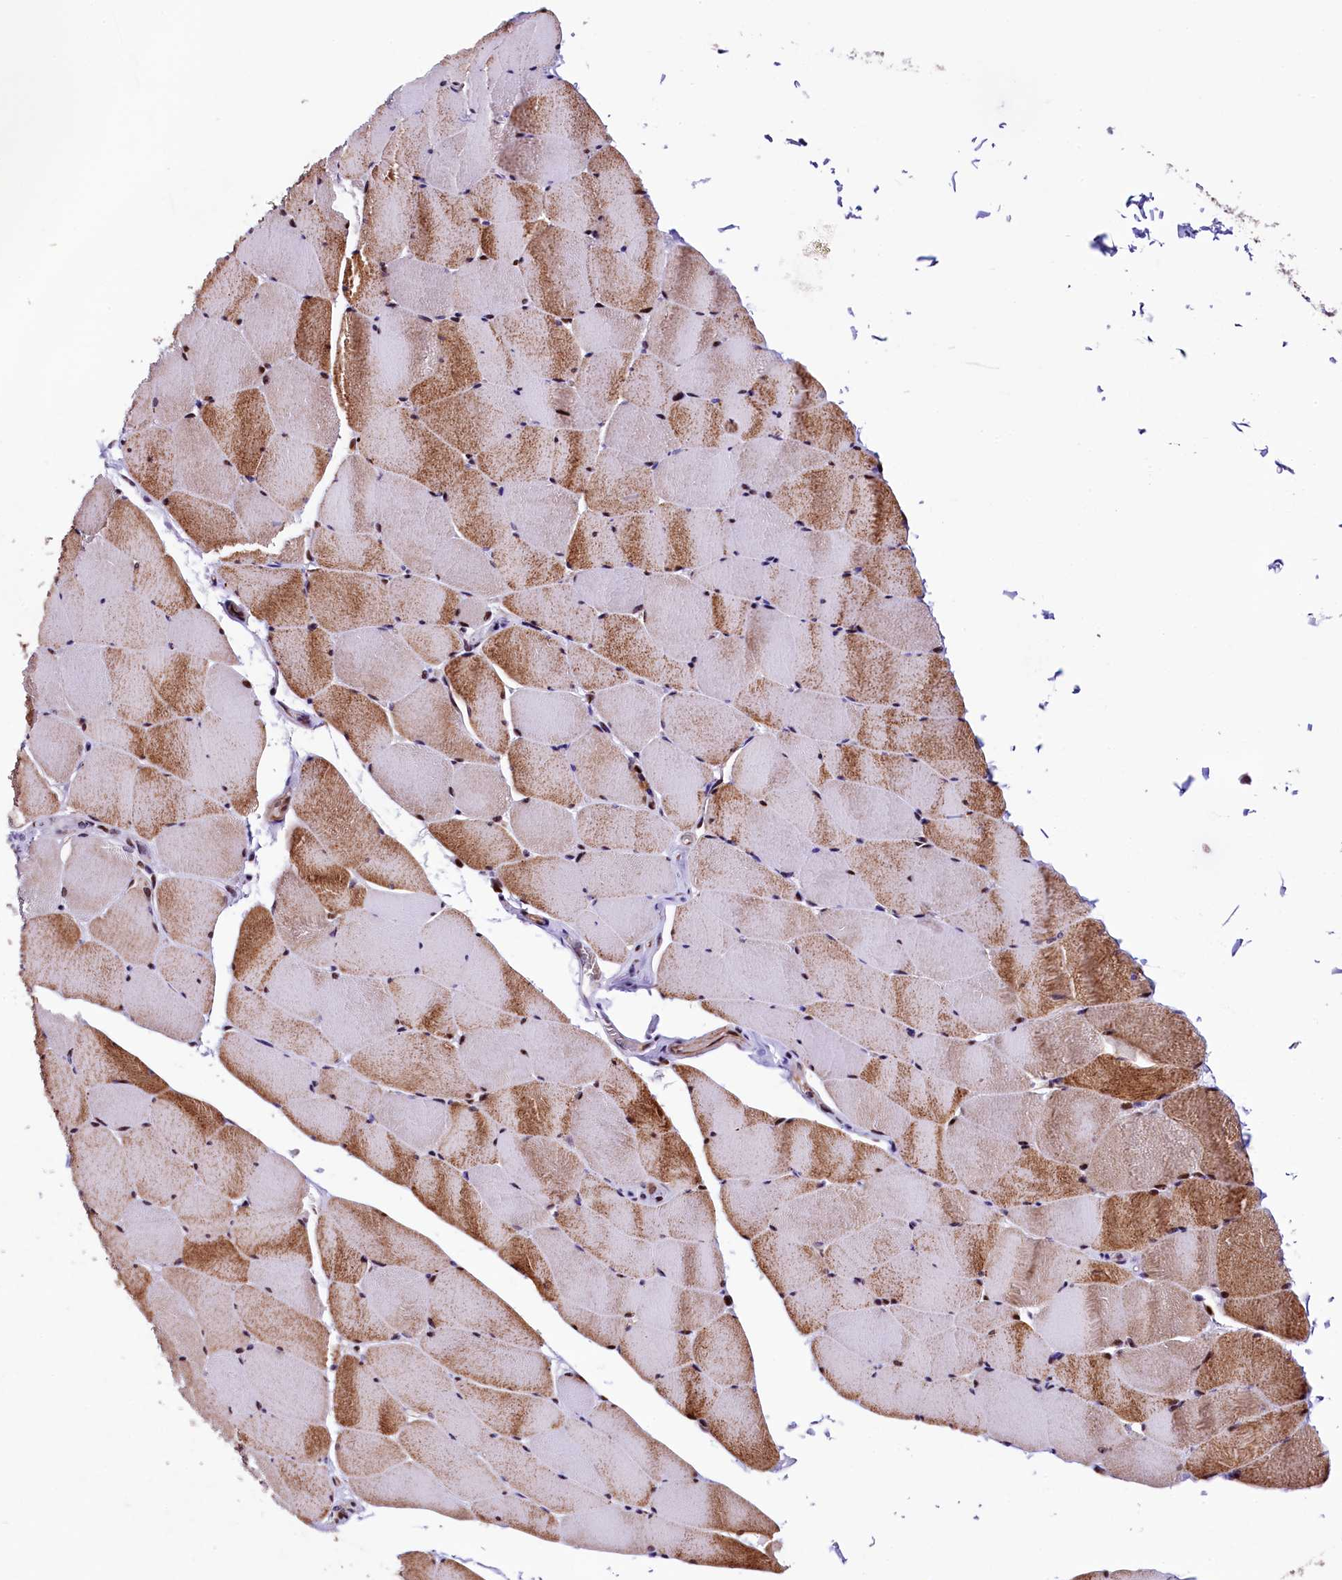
{"staining": {"intensity": "strong", "quantity": "<25%", "location": "cytoplasmic/membranous,nuclear"}, "tissue": "skeletal muscle", "cell_type": "Myocytes", "image_type": "normal", "snomed": [{"axis": "morphology", "description": "Normal tissue, NOS"}, {"axis": "topography", "description": "Skeletal muscle"}], "caption": "Immunohistochemistry (IHC) image of normal human skeletal muscle stained for a protein (brown), which reveals medium levels of strong cytoplasmic/membranous,nuclear staining in about <25% of myocytes.", "gene": "TRMT112", "patient": {"sex": "male", "age": 62}}